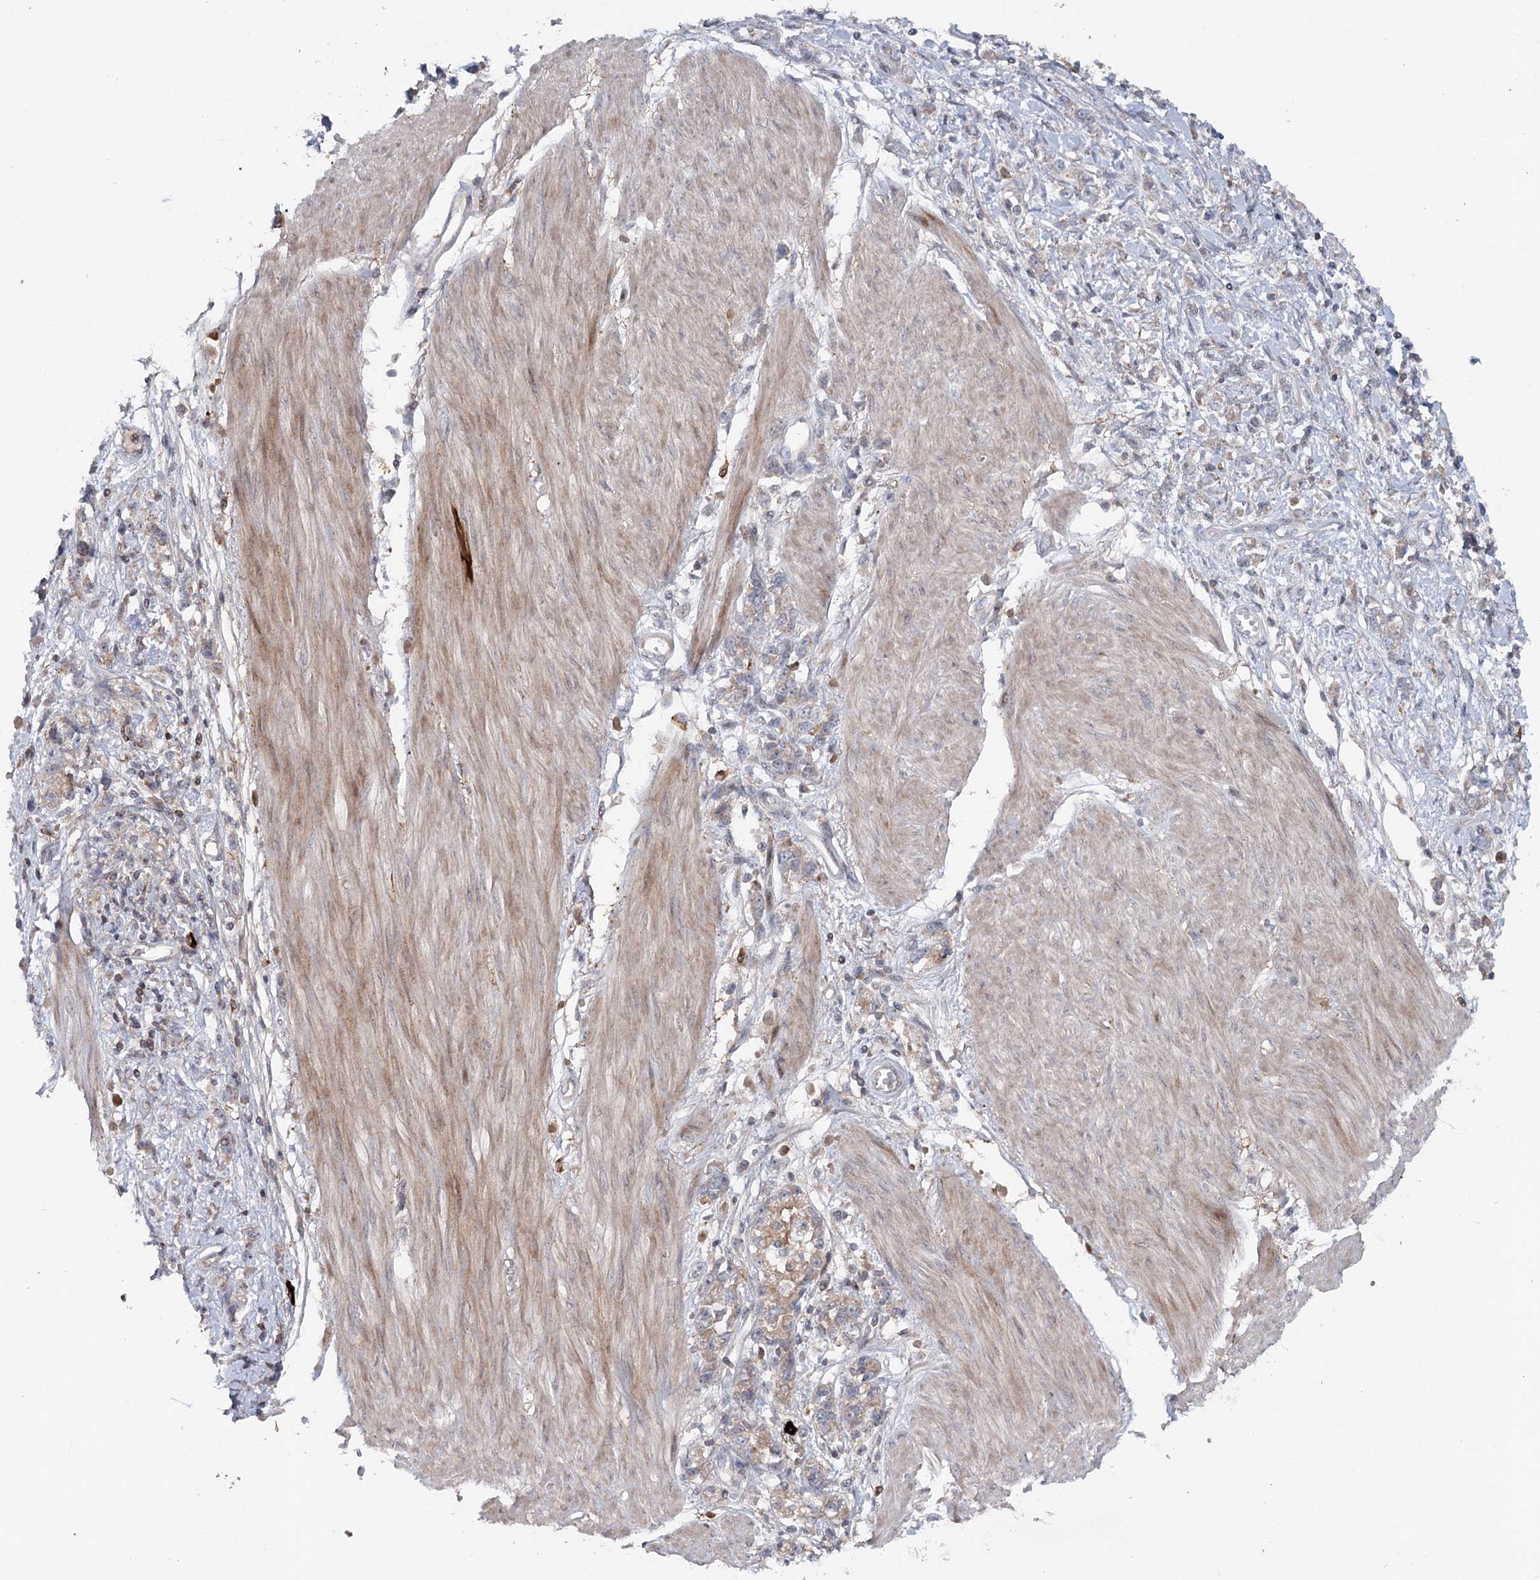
{"staining": {"intensity": "moderate", "quantity": "<25%", "location": "cytoplasmic/membranous"}, "tissue": "stomach cancer", "cell_type": "Tumor cells", "image_type": "cancer", "snomed": [{"axis": "morphology", "description": "Adenocarcinoma, NOS"}, {"axis": "topography", "description": "Stomach"}], "caption": "The immunohistochemical stain shows moderate cytoplasmic/membranous positivity in tumor cells of adenocarcinoma (stomach) tissue.", "gene": "MAP3K13", "patient": {"sex": "female", "age": 76}}